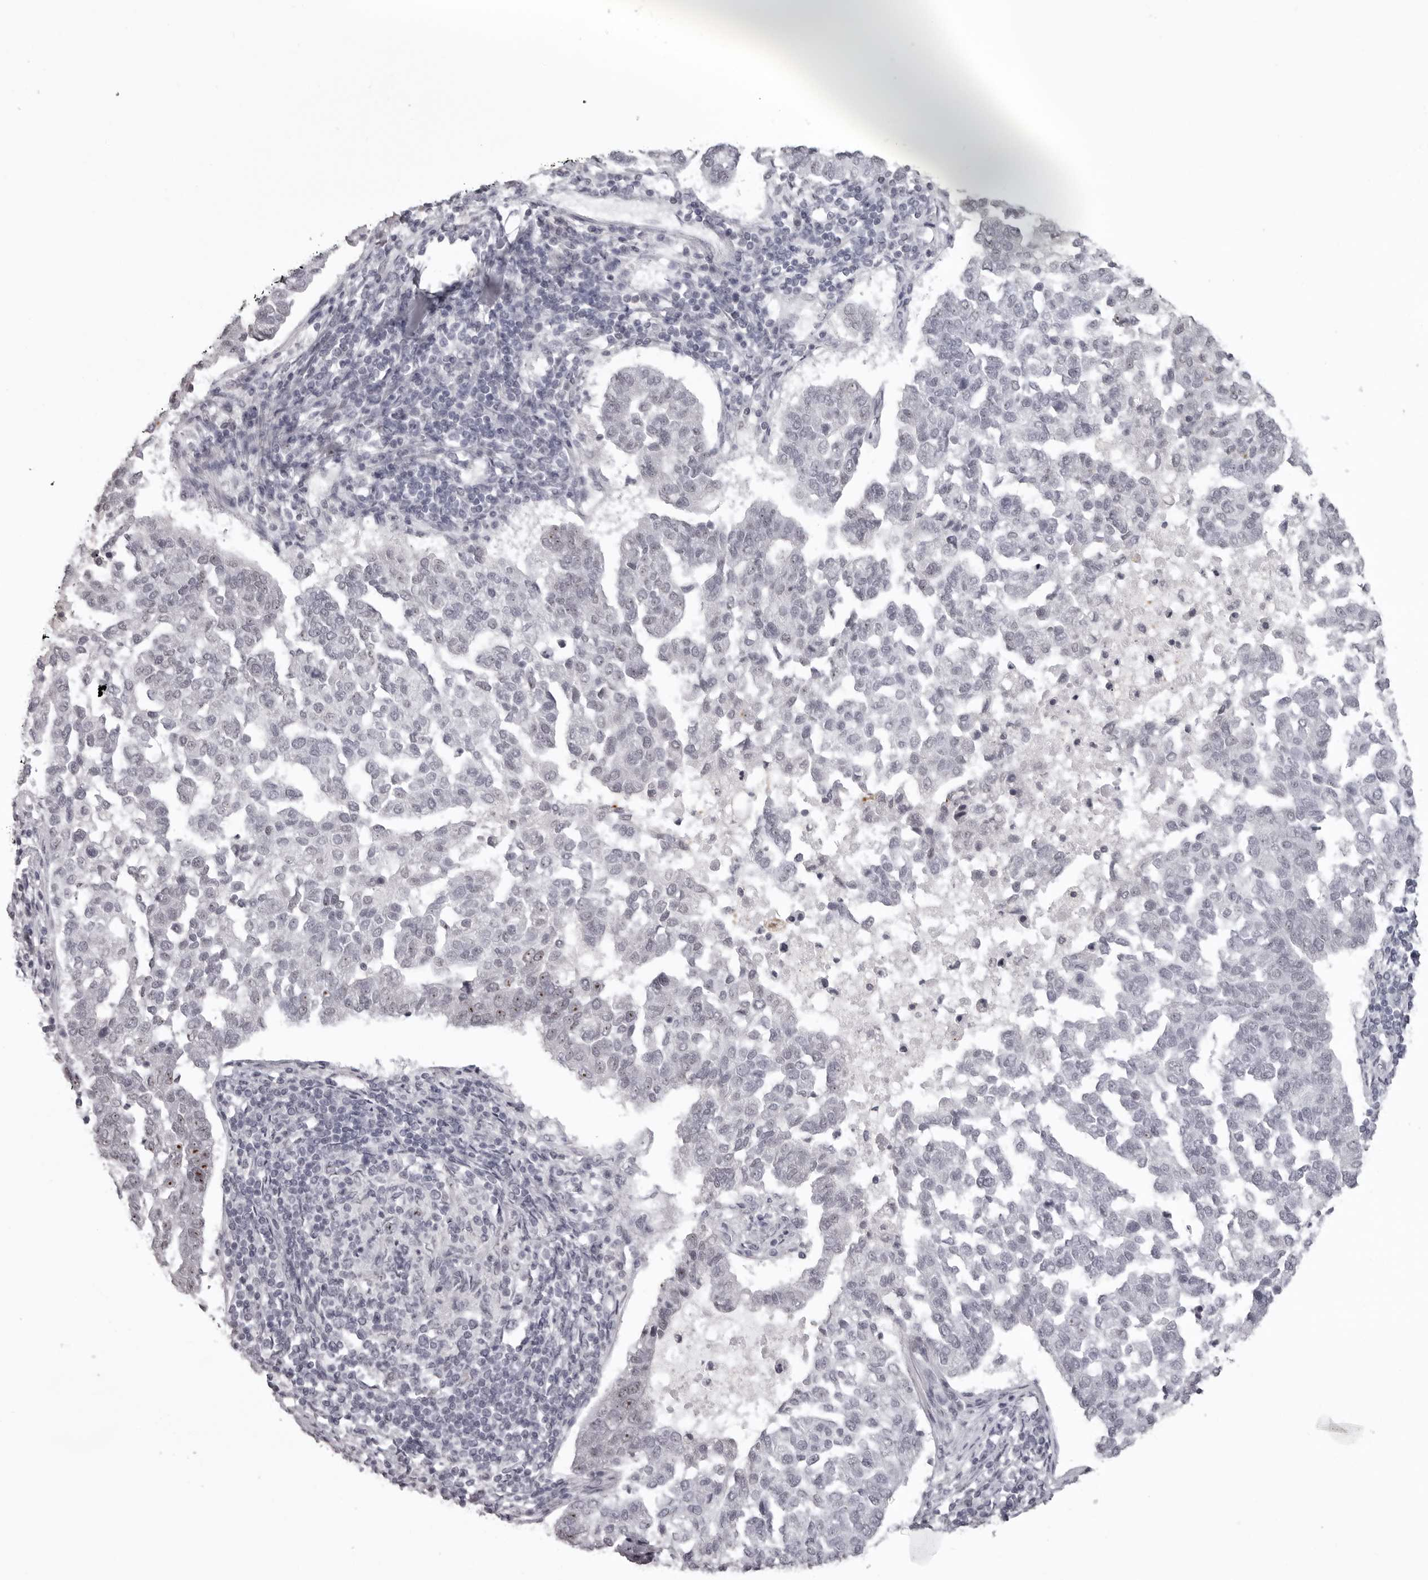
{"staining": {"intensity": "negative", "quantity": "none", "location": "none"}, "tissue": "pancreatic cancer", "cell_type": "Tumor cells", "image_type": "cancer", "snomed": [{"axis": "morphology", "description": "Adenocarcinoma, NOS"}, {"axis": "topography", "description": "Pancreas"}], "caption": "A photomicrograph of pancreatic cancer stained for a protein exhibits no brown staining in tumor cells.", "gene": "HELZ", "patient": {"sex": "female", "age": 61}}